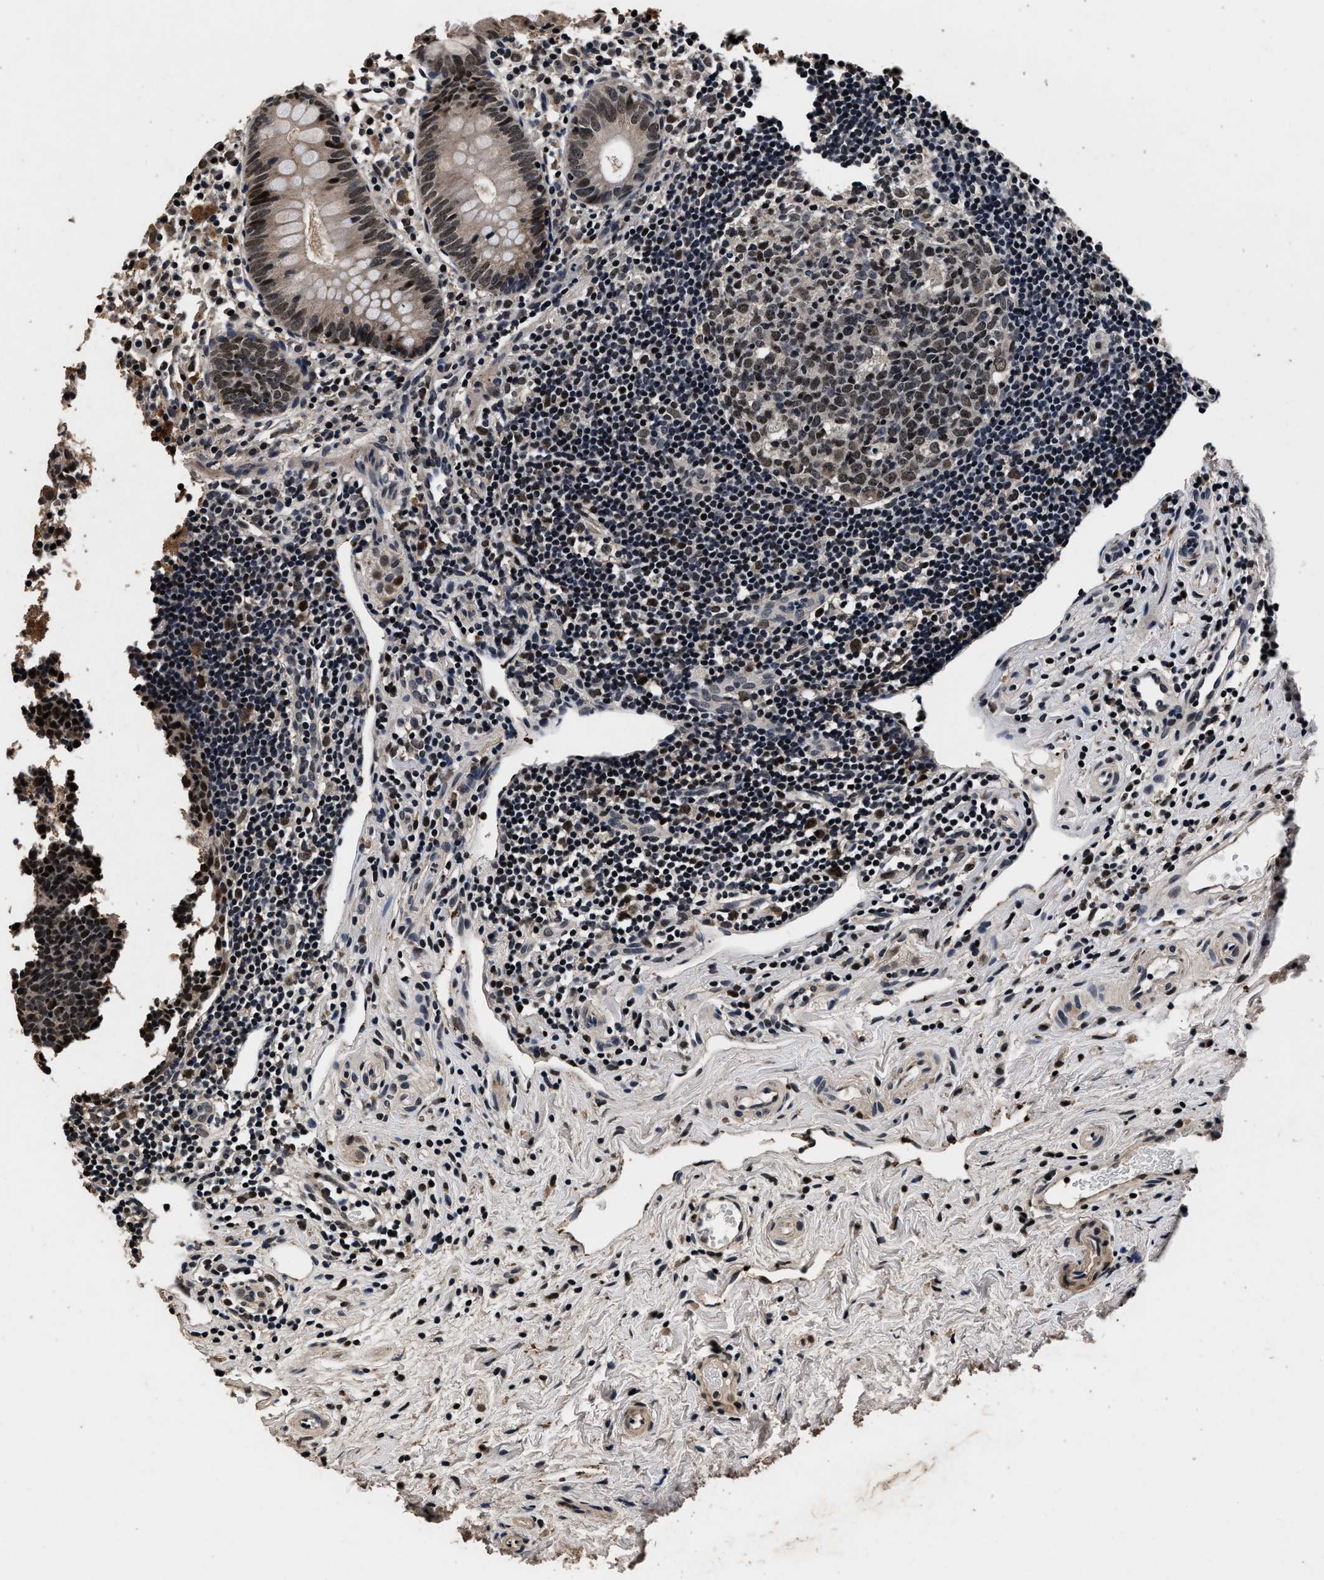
{"staining": {"intensity": "moderate", "quantity": ">75%", "location": "cytoplasmic/membranous,nuclear"}, "tissue": "appendix", "cell_type": "Glandular cells", "image_type": "normal", "snomed": [{"axis": "morphology", "description": "Normal tissue, NOS"}, {"axis": "topography", "description": "Appendix"}], "caption": "IHC histopathology image of unremarkable appendix: appendix stained using IHC reveals medium levels of moderate protein expression localized specifically in the cytoplasmic/membranous,nuclear of glandular cells, appearing as a cytoplasmic/membranous,nuclear brown color.", "gene": "CSTF1", "patient": {"sex": "female", "age": 20}}